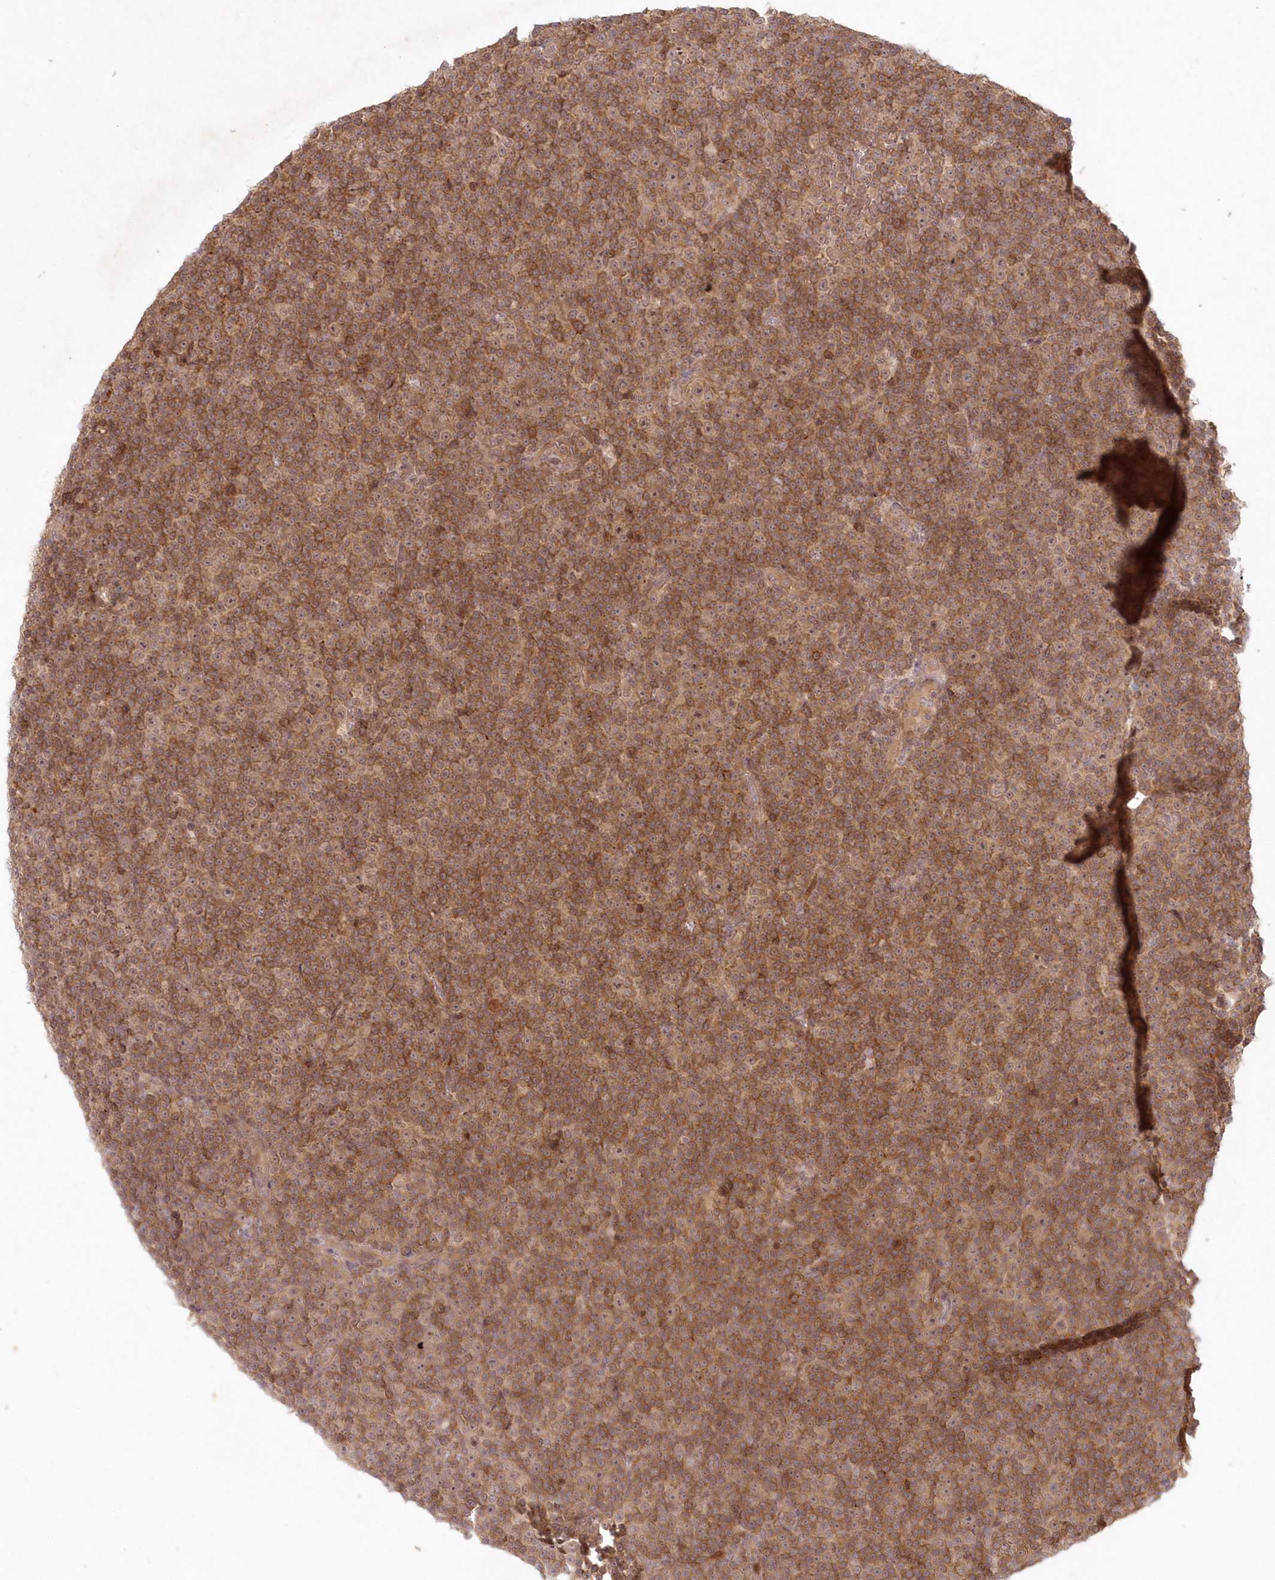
{"staining": {"intensity": "strong", "quantity": ">75%", "location": "cytoplasmic/membranous"}, "tissue": "lymphoma", "cell_type": "Tumor cells", "image_type": "cancer", "snomed": [{"axis": "morphology", "description": "Malignant lymphoma, non-Hodgkin's type, Low grade"}, {"axis": "topography", "description": "Lymph node"}], "caption": "Immunohistochemical staining of human low-grade malignant lymphoma, non-Hodgkin's type demonstrates high levels of strong cytoplasmic/membranous protein staining in approximately >75% of tumor cells. The staining is performed using DAB (3,3'-diaminobenzidine) brown chromogen to label protein expression. The nuclei are counter-stained blue using hematoxylin.", "gene": "TOGARAM2", "patient": {"sex": "female", "age": 67}}